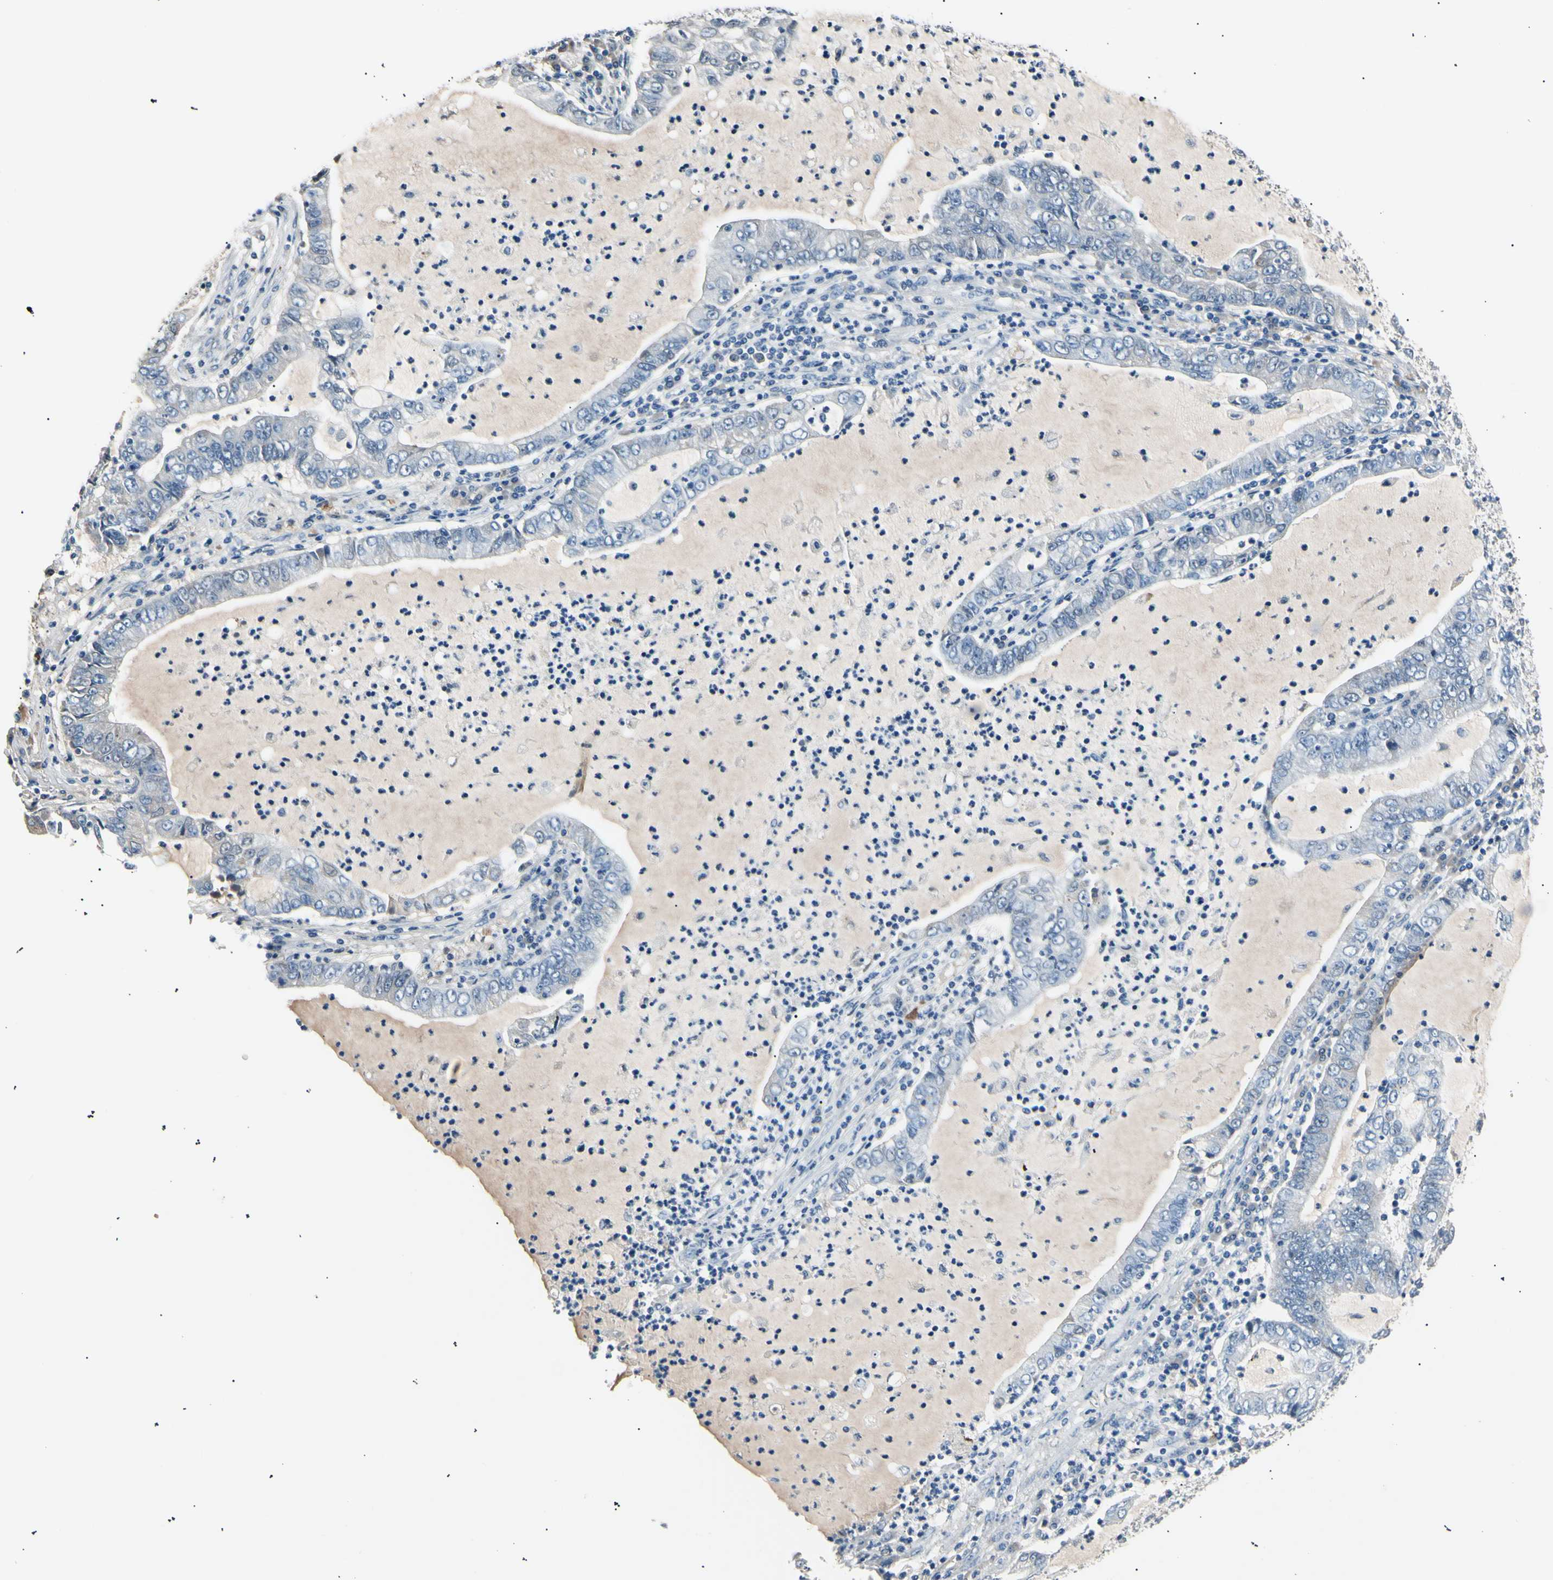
{"staining": {"intensity": "negative", "quantity": "none", "location": "none"}, "tissue": "lung cancer", "cell_type": "Tumor cells", "image_type": "cancer", "snomed": [{"axis": "morphology", "description": "Adenocarcinoma, NOS"}, {"axis": "topography", "description": "Lung"}], "caption": "Lung adenocarcinoma was stained to show a protein in brown. There is no significant staining in tumor cells.", "gene": "LDLR", "patient": {"sex": "female", "age": 51}}